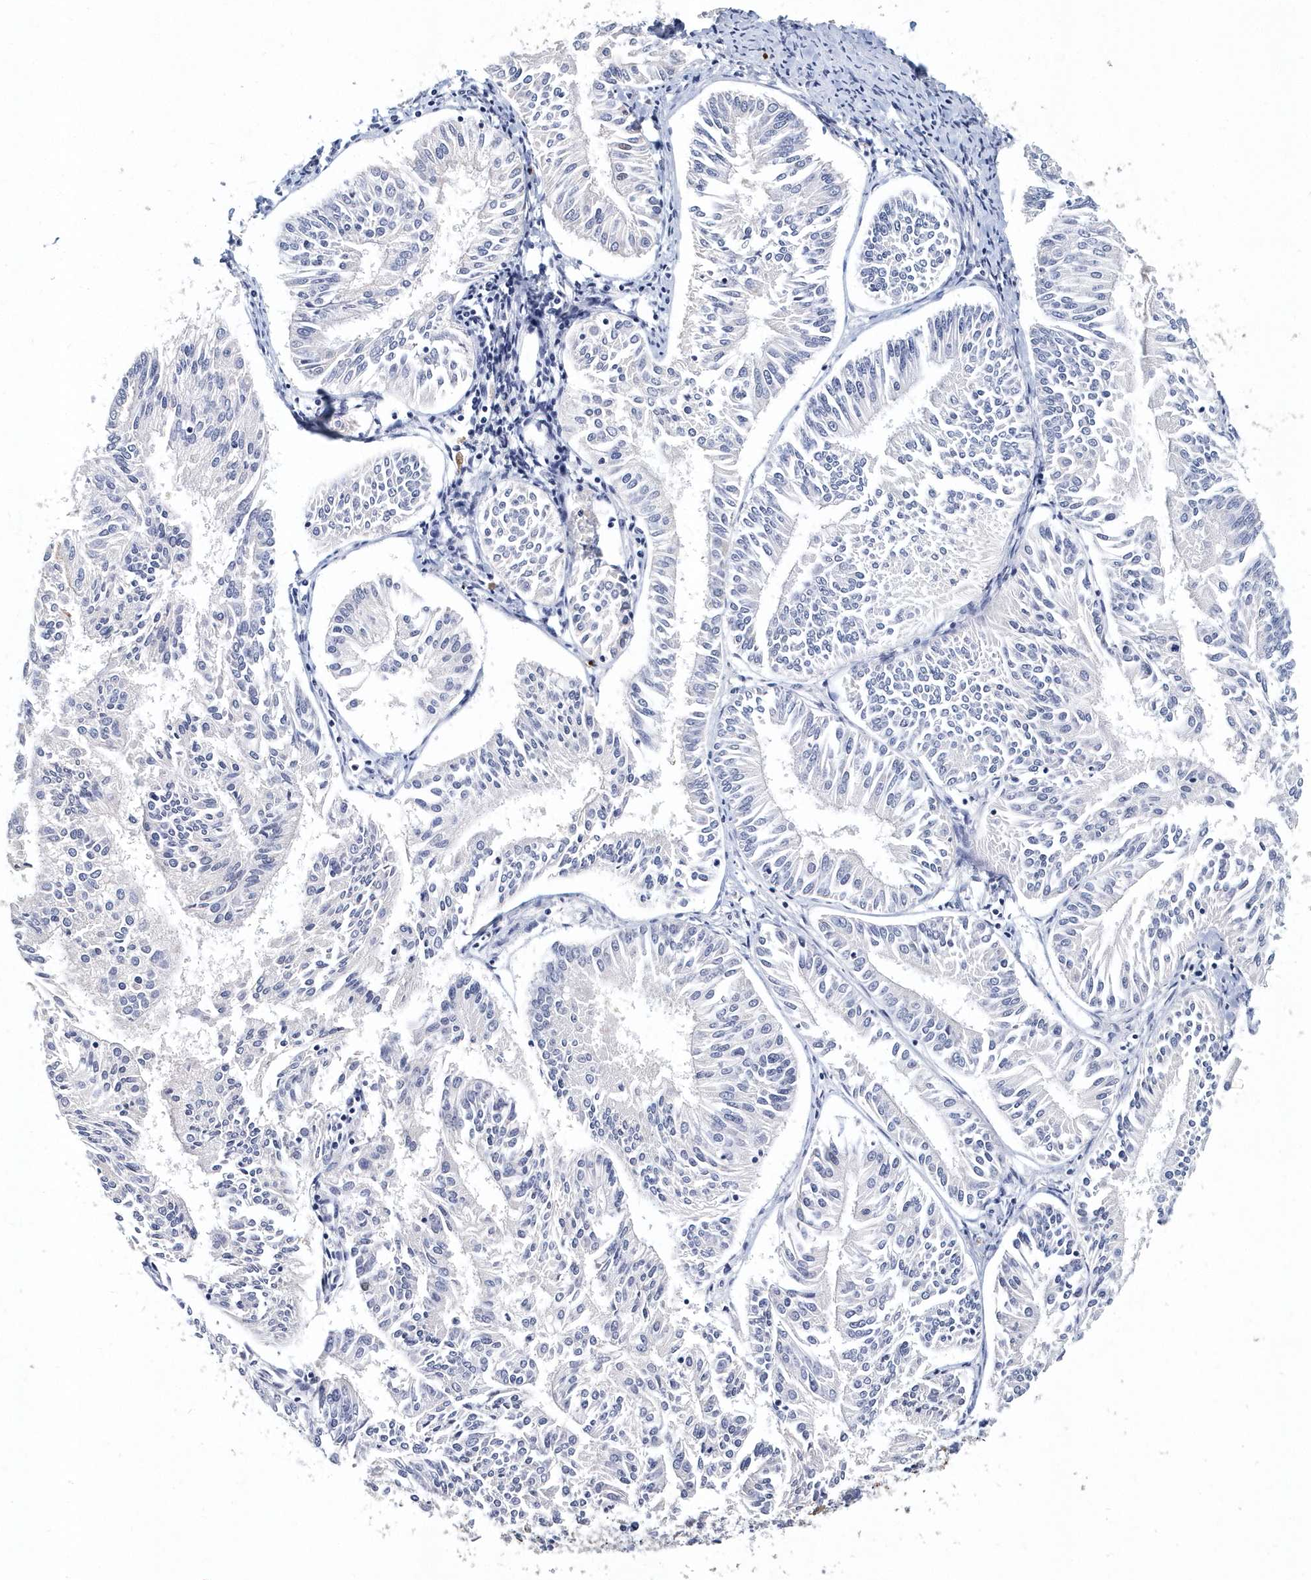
{"staining": {"intensity": "negative", "quantity": "none", "location": "none"}, "tissue": "endometrial cancer", "cell_type": "Tumor cells", "image_type": "cancer", "snomed": [{"axis": "morphology", "description": "Adenocarcinoma, NOS"}, {"axis": "topography", "description": "Endometrium"}], "caption": "Endometrial cancer (adenocarcinoma) stained for a protein using immunohistochemistry displays no positivity tumor cells.", "gene": "ITGA2B", "patient": {"sex": "female", "age": 58}}